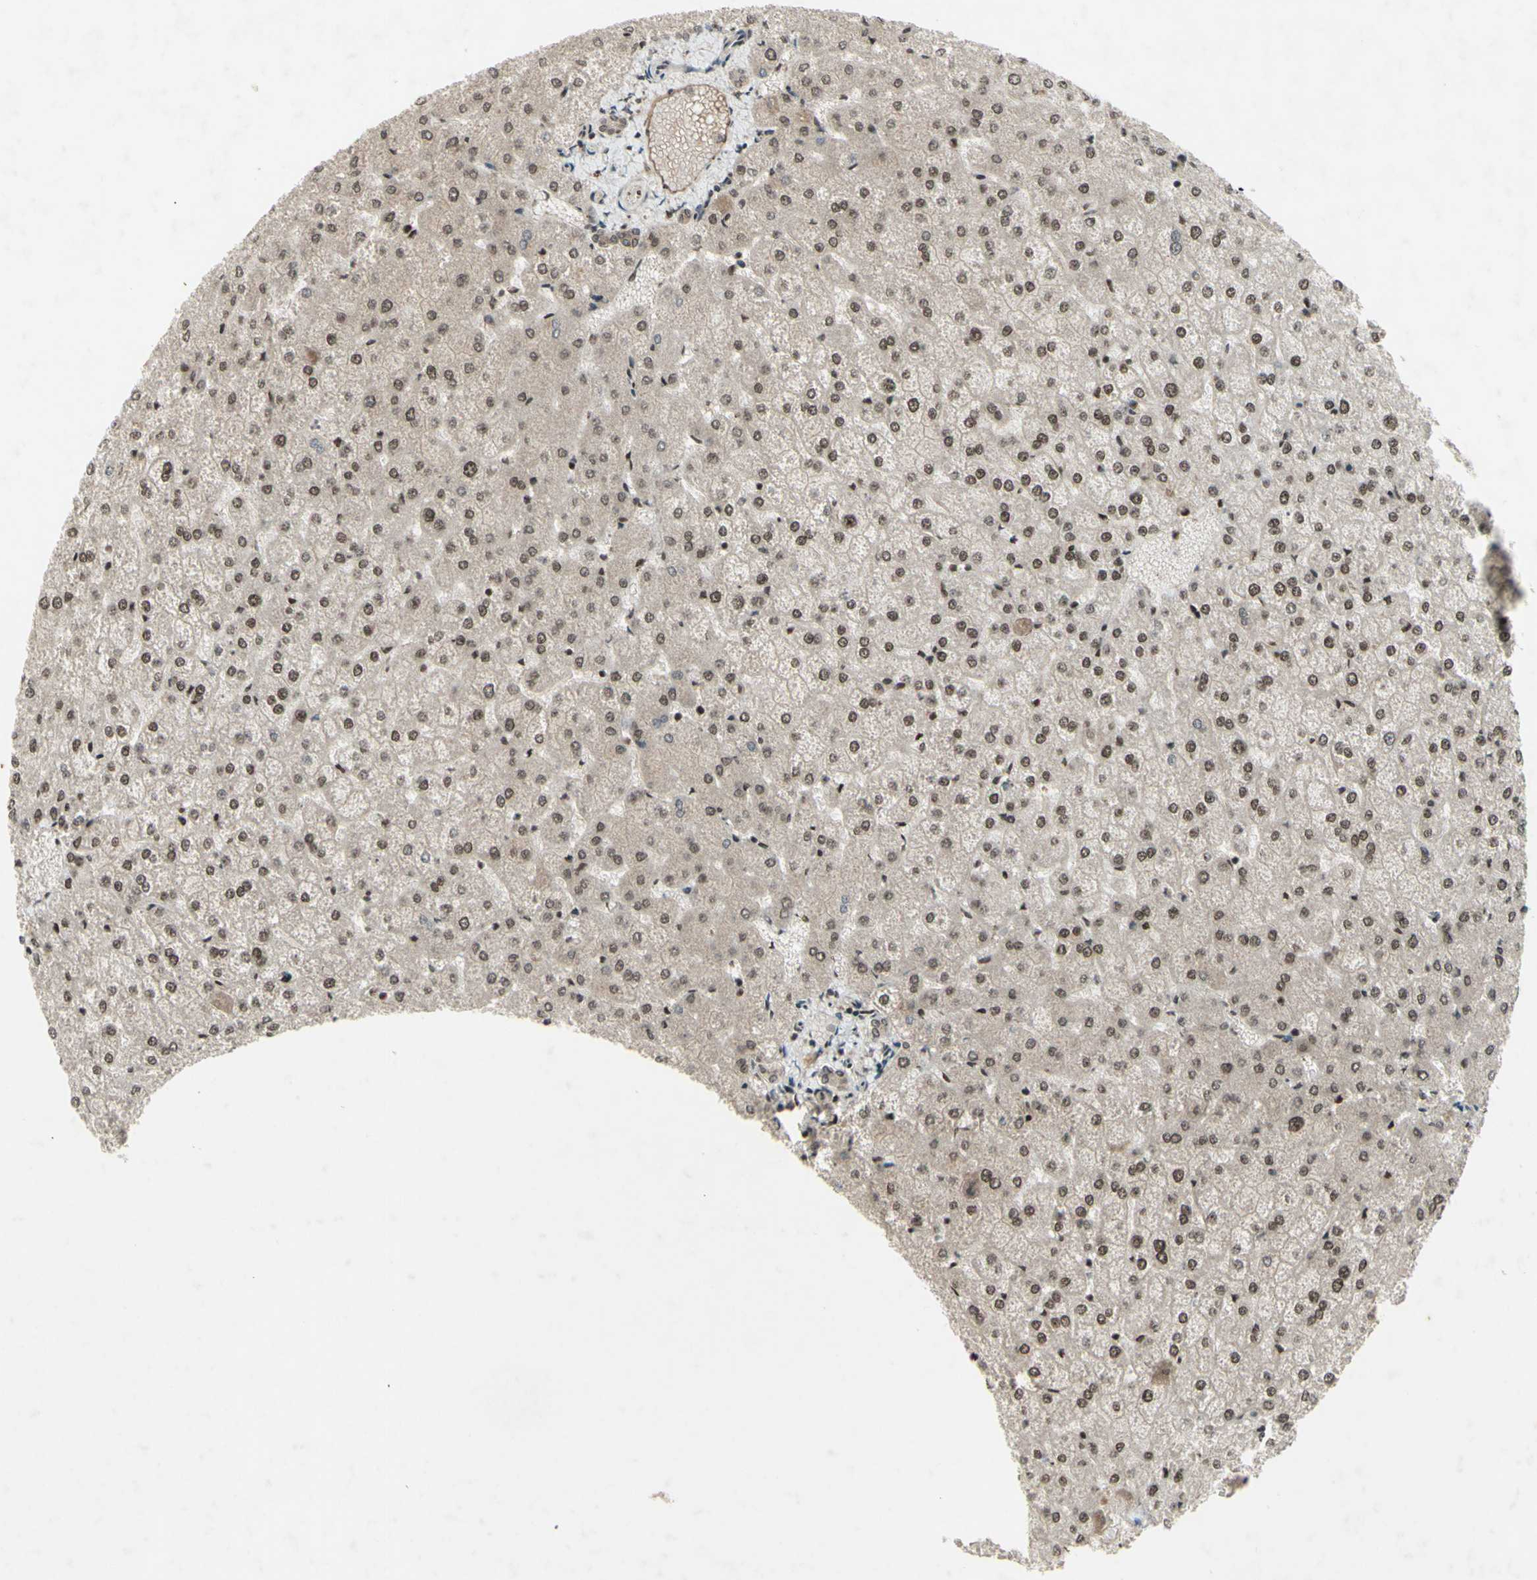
{"staining": {"intensity": "weak", "quantity": ">75%", "location": "cytoplasmic/membranous,nuclear"}, "tissue": "liver", "cell_type": "Cholangiocytes", "image_type": "normal", "snomed": [{"axis": "morphology", "description": "Normal tissue, NOS"}, {"axis": "topography", "description": "Liver"}], "caption": "Brown immunohistochemical staining in benign human liver displays weak cytoplasmic/membranous,nuclear positivity in about >75% of cholangiocytes. Nuclei are stained in blue.", "gene": "SNW1", "patient": {"sex": "female", "age": 32}}